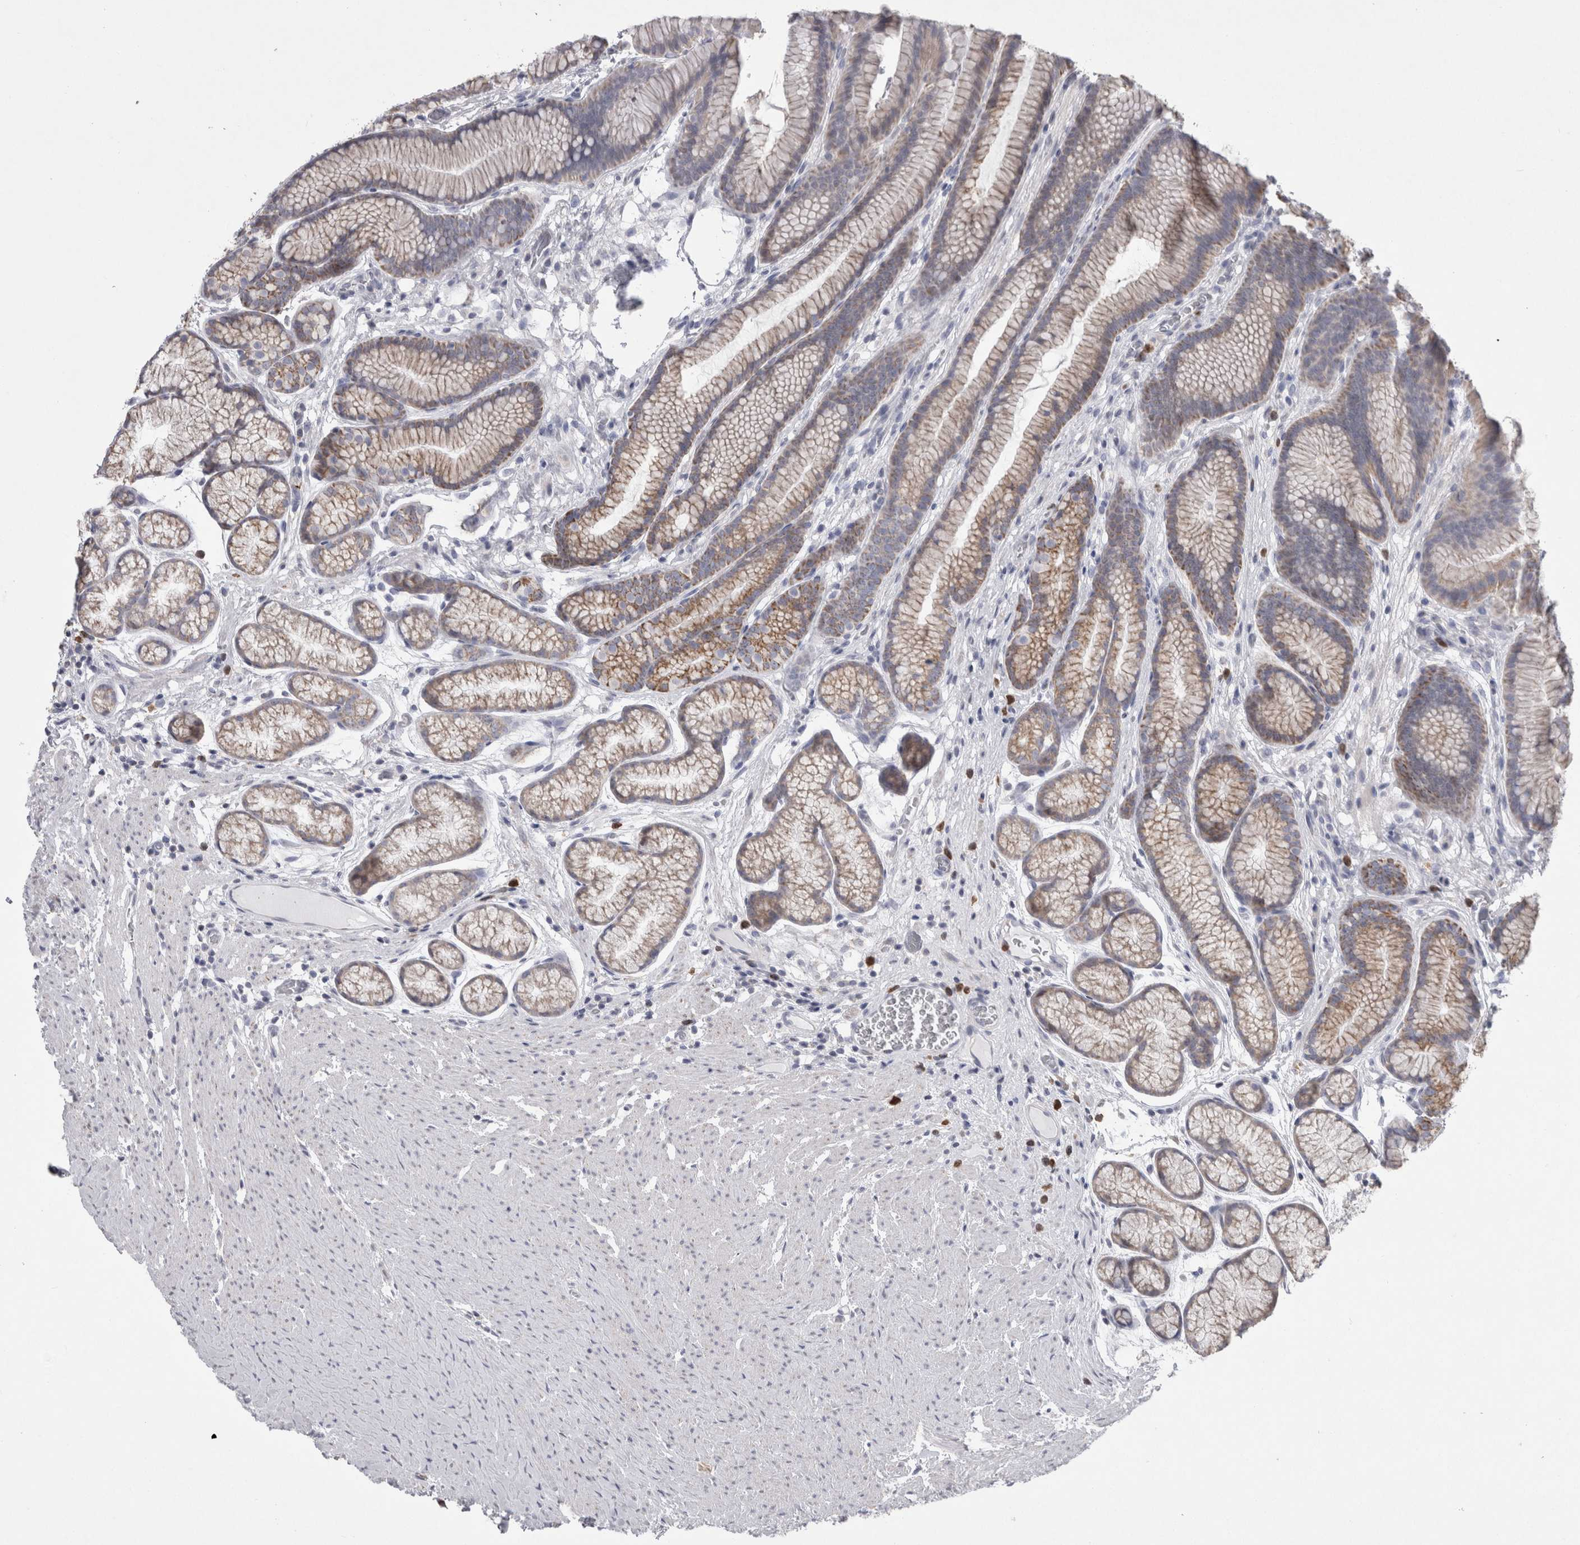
{"staining": {"intensity": "moderate", "quantity": "25%-75%", "location": "cytoplasmic/membranous"}, "tissue": "stomach", "cell_type": "Glandular cells", "image_type": "normal", "snomed": [{"axis": "morphology", "description": "Normal tissue, NOS"}, {"axis": "topography", "description": "Stomach"}], "caption": "Immunohistochemistry image of normal stomach: human stomach stained using immunohistochemistry shows medium levels of moderate protein expression localized specifically in the cytoplasmic/membranous of glandular cells, appearing as a cytoplasmic/membranous brown color.", "gene": "AGMAT", "patient": {"sex": "male", "age": 42}}